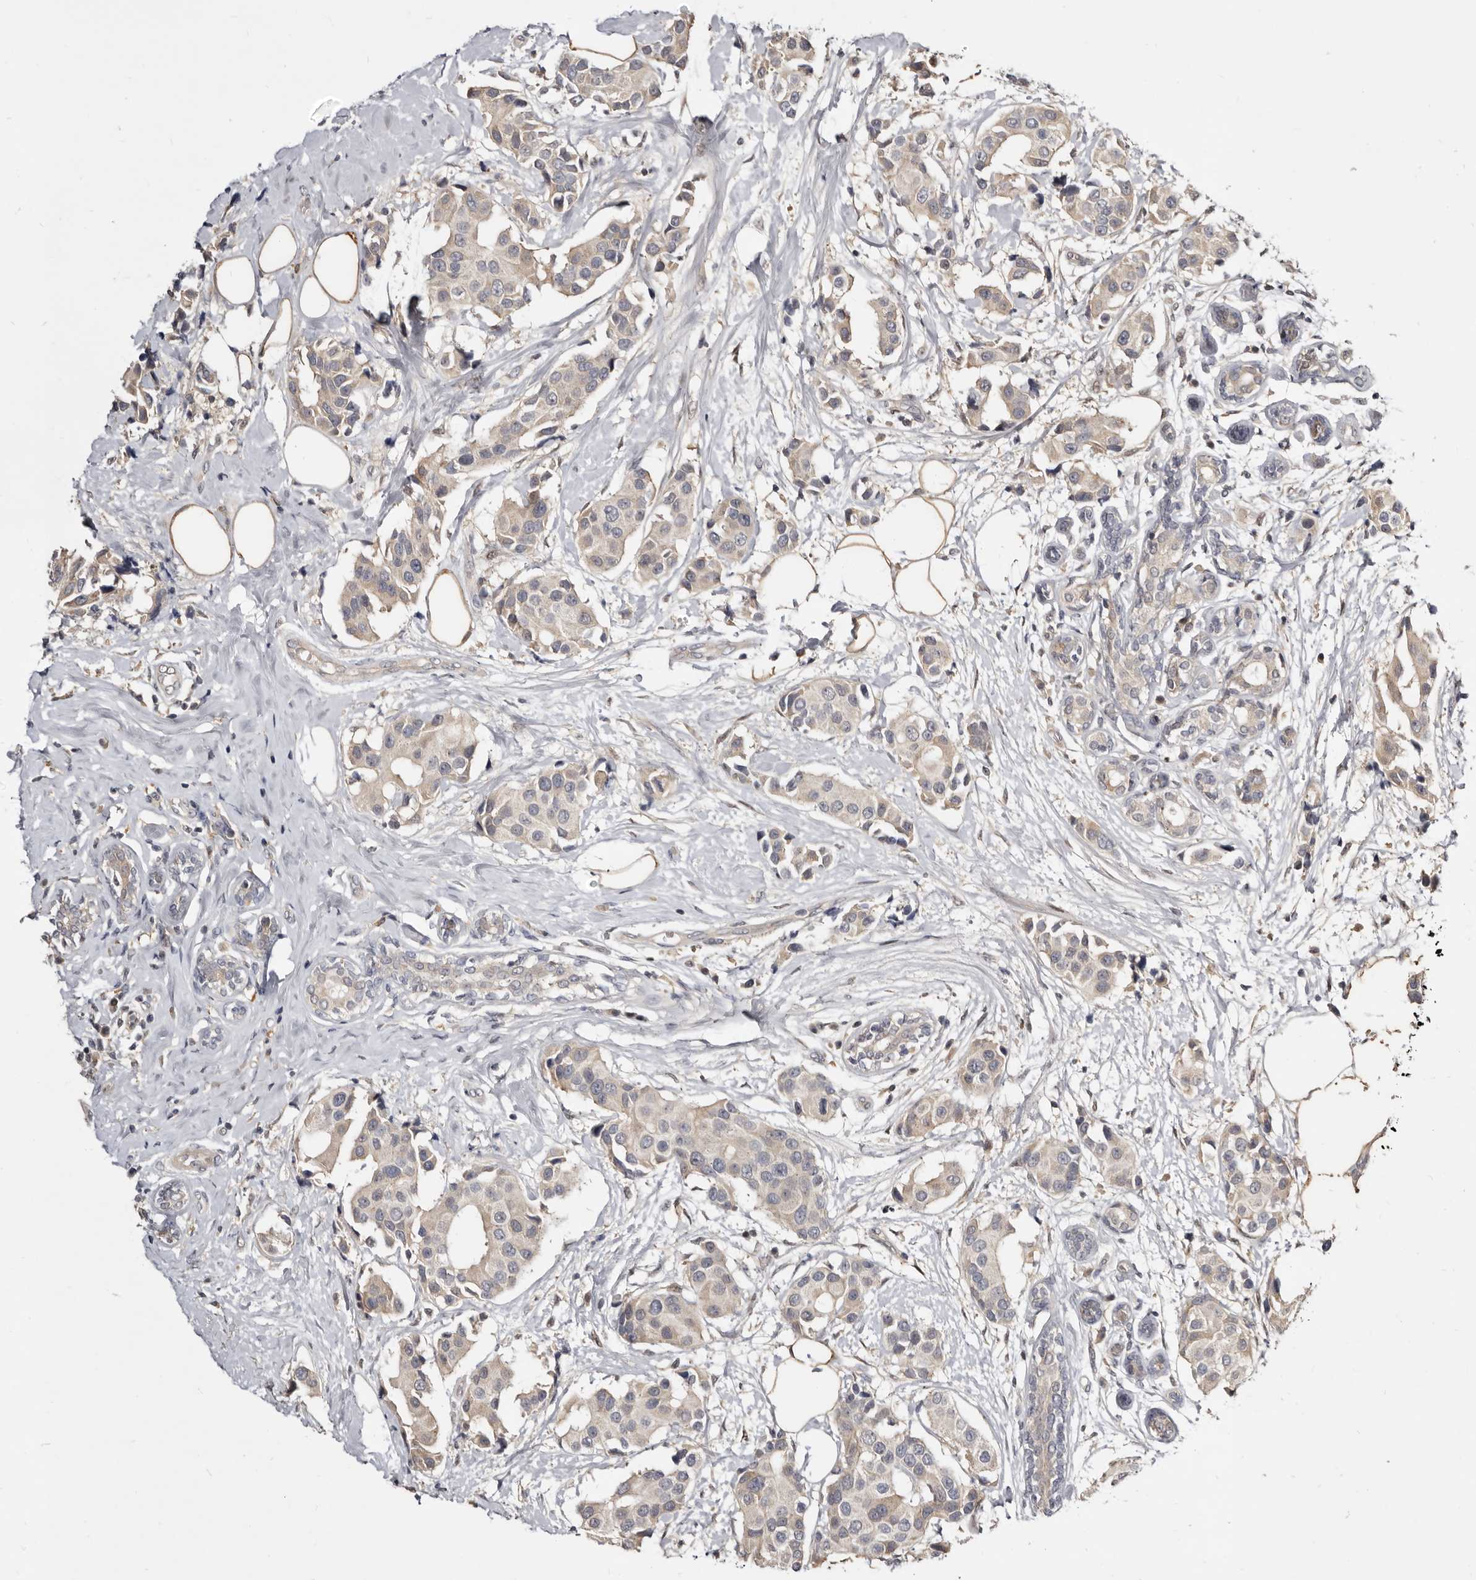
{"staining": {"intensity": "weak", "quantity": "<25%", "location": "cytoplasmic/membranous"}, "tissue": "breast cancer", "cell_type": "Tumor cells", "image_type": "cancer", "snomed": [{"axis": "morphology", "description": "Normal tissue, NOS"}, {"axis": "morphology", "description": "Duct carcinoma"}, {"axis": "topography", "description": "Breast"}], "caption": "There is no significant staining in tumor cells of breast cancer.", "gene": "INAVA", "patient": {"sex": "female", "age": 39}}